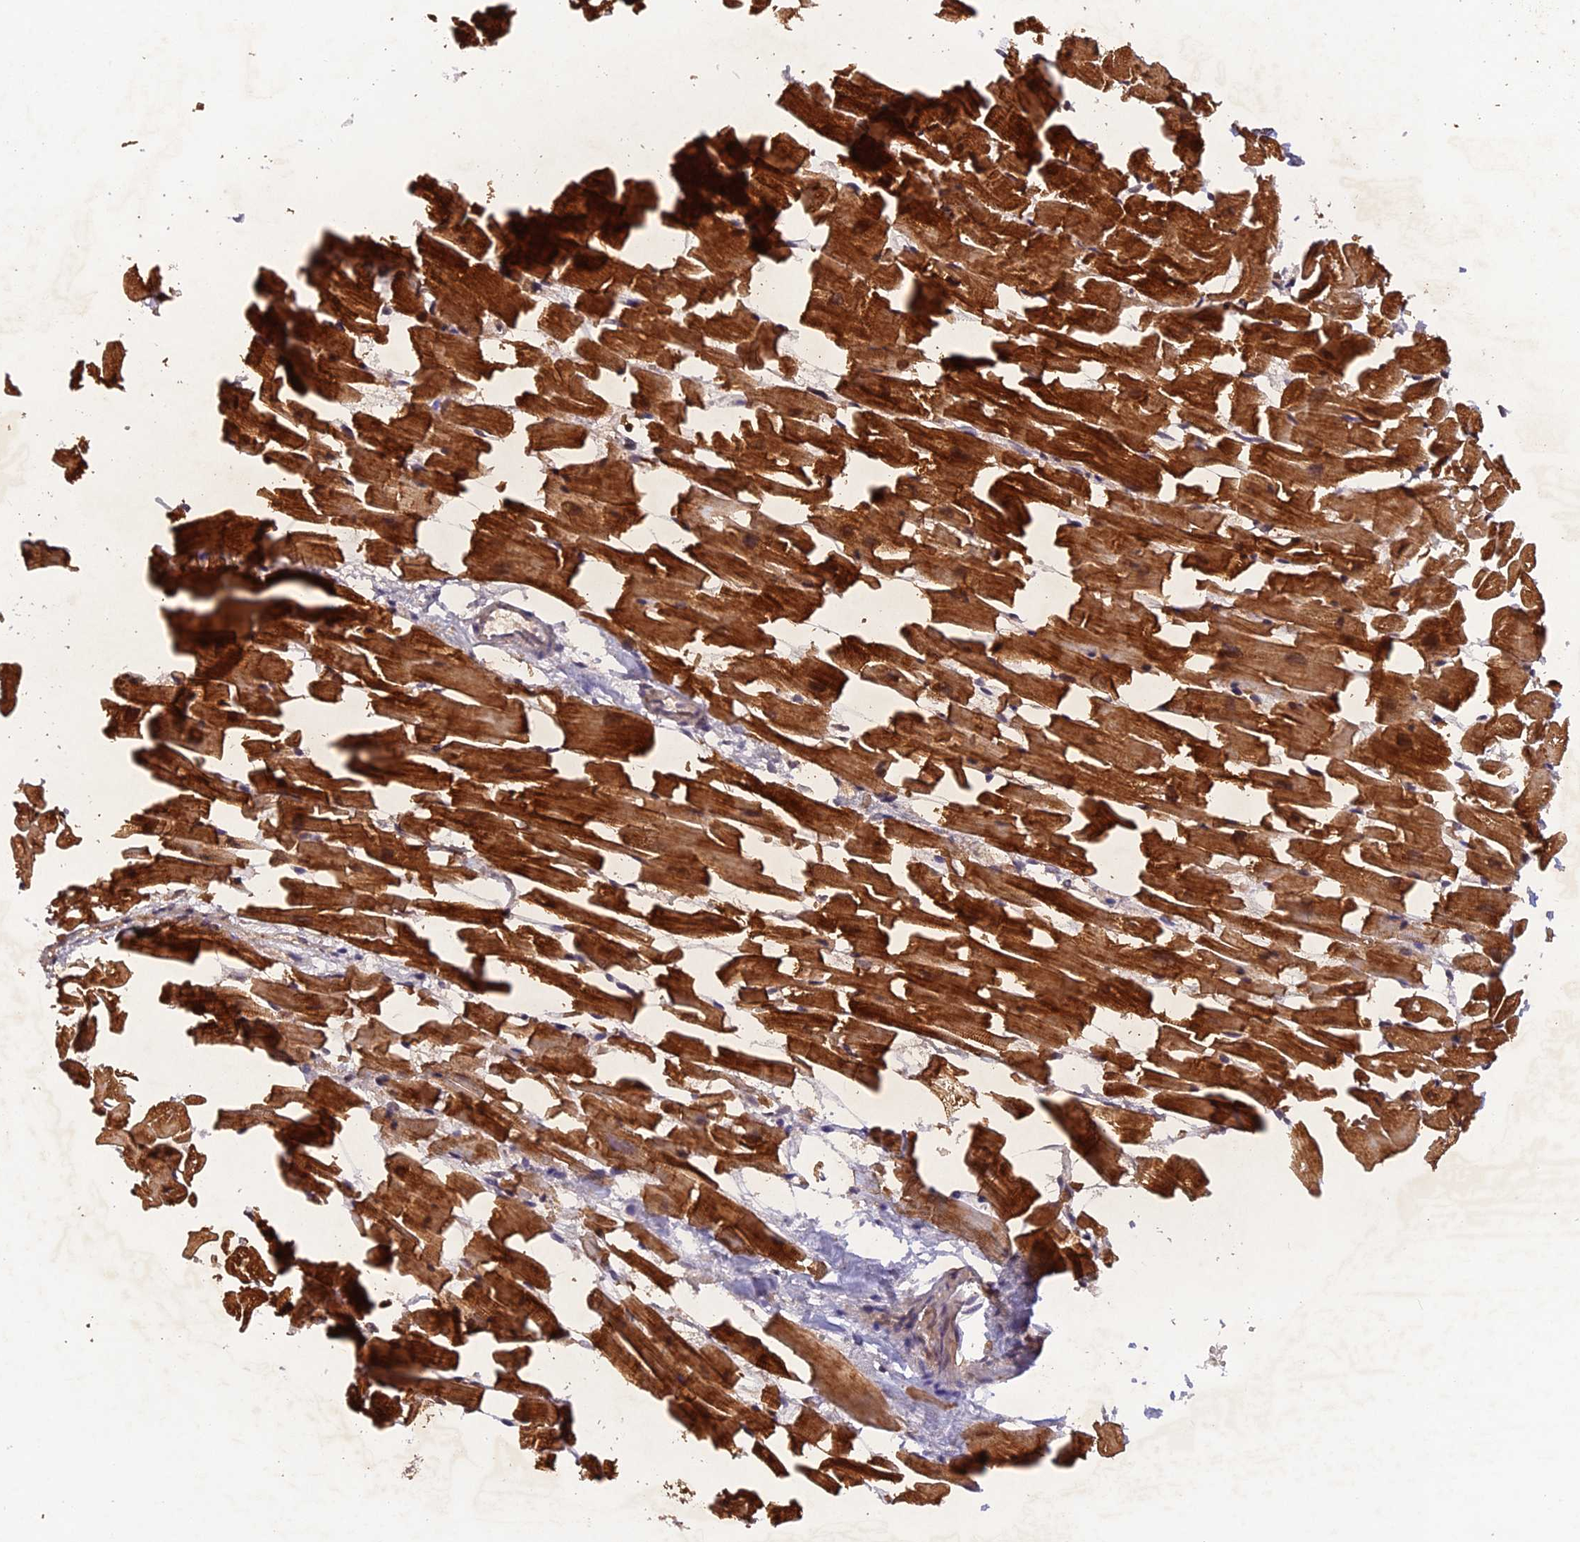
{"staining": {"intensity": "strong", "quantity": ">75%", "location": "cytoplasmic/membranous"}, "tissue": "heart muscle", "cell_type": "Cardiomyocytes", "image_type": "normal", "snomed": [{"axis": "morphology", "description": "Normal tissue, NOS"}, {"axis": "topography", "description": "Heart"}], "caption": "Strong cytoplasmic/membranous protein expression is seen in approximately >75% of cardiomyocytes in heart muscle. The staining is performed using DAB (3,3'-diaminobenzidine) brown chromogen to label protein expression. The nuclei are counter-stained blue using hematoxylin.", "gene": "ZNF436", "patient": {"sex": "female", "age": 64}}